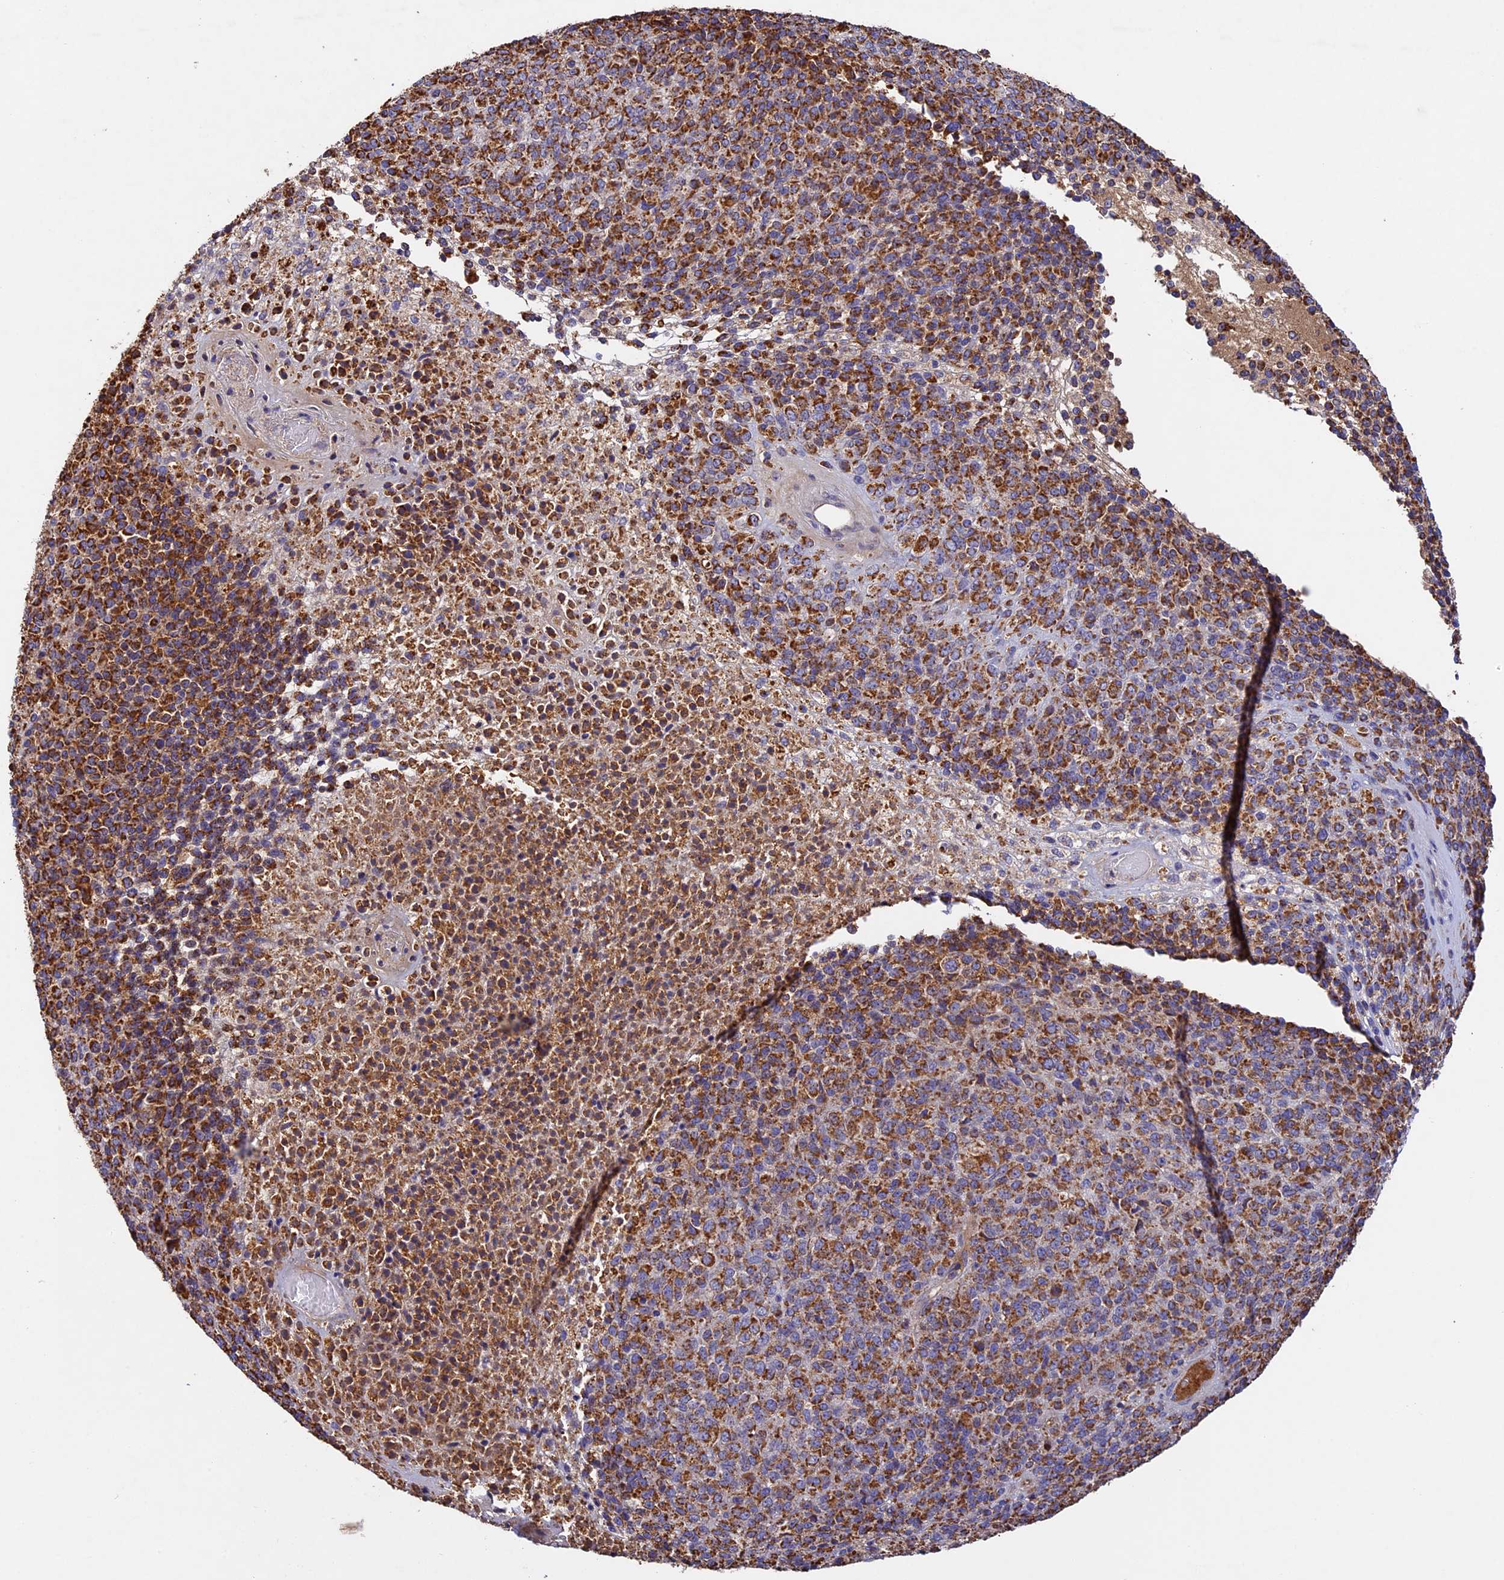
{"staining": {"intensity": "strong", "quantity": ">75%", "location": "cytoplasmic/membranous"}, "tissue": "melanoma", "cell_type": "Tumor cells", "image_type": "cancer", "snomed": [{"axis": "morphology", "description": "Malignant melanoma, Metastatic site"}, {"axis": "topography", "description": "Brain"}], "caption": "A micrograph of melanoma stained for a protein demonstrates strong cytoplasmic/membranous brown staining in tumor cells.", "gene": "OCEL1", "patient": {"sex": "female", "age": 56}}